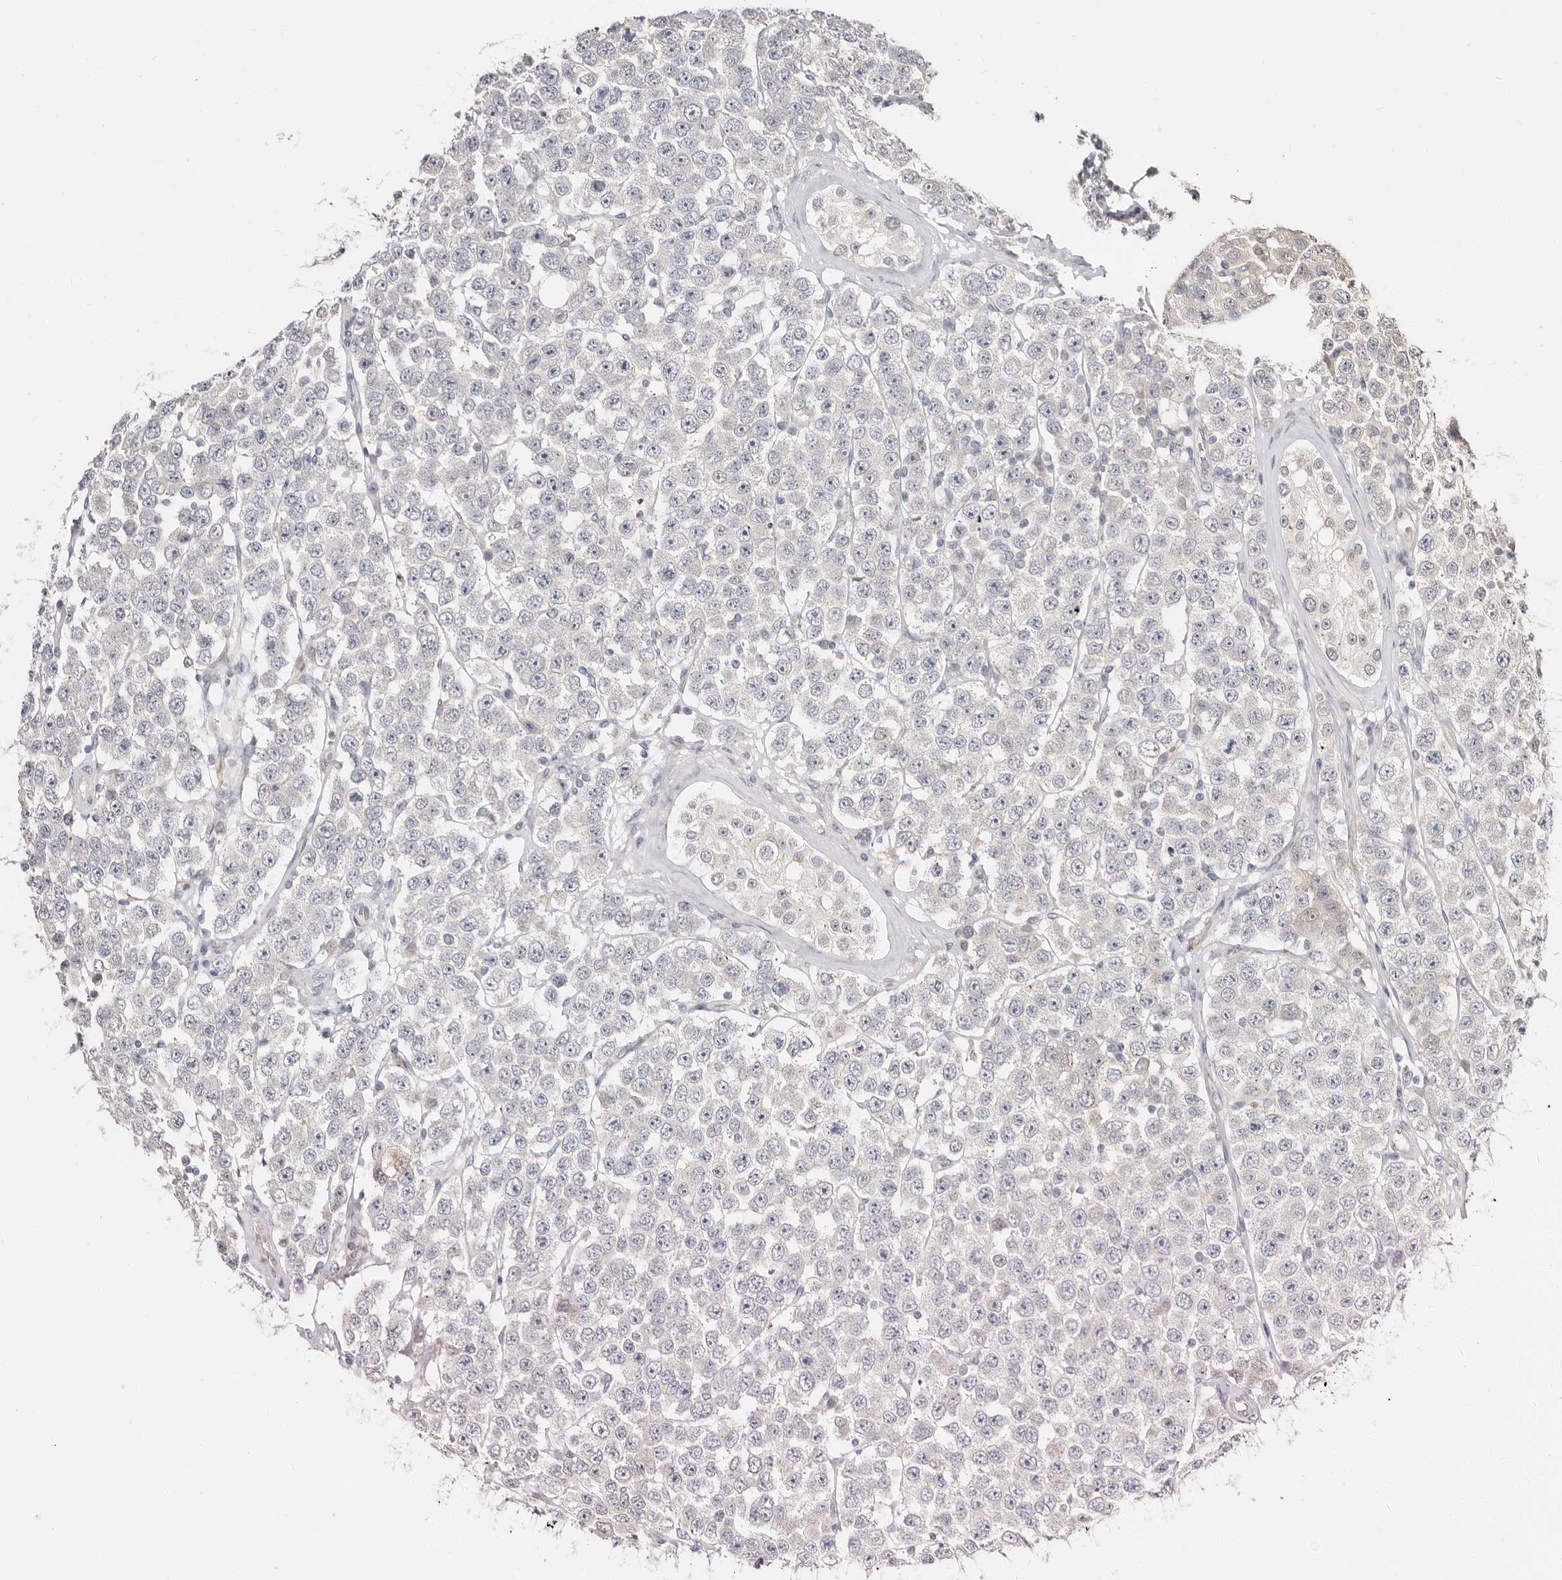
{"staining": {"intensity": "negative", "quantity": "none", "location": "none"}, "tissue": "testis cancer", "cell_type": "Tumor cells", "image_type": "cancer", "snomed": [{"axis": "morphology", "description": "Seminoma, NOS"}, {"axis": "topography", "description": "Testis"}], "caption": "An IHC micrograph of testis cancer (seminoma) is shown. There is no staining in tumor cells of testis cancer (seminoma).", "gene": "LCORL", "patient": {"sex": "male", "age": 28}}